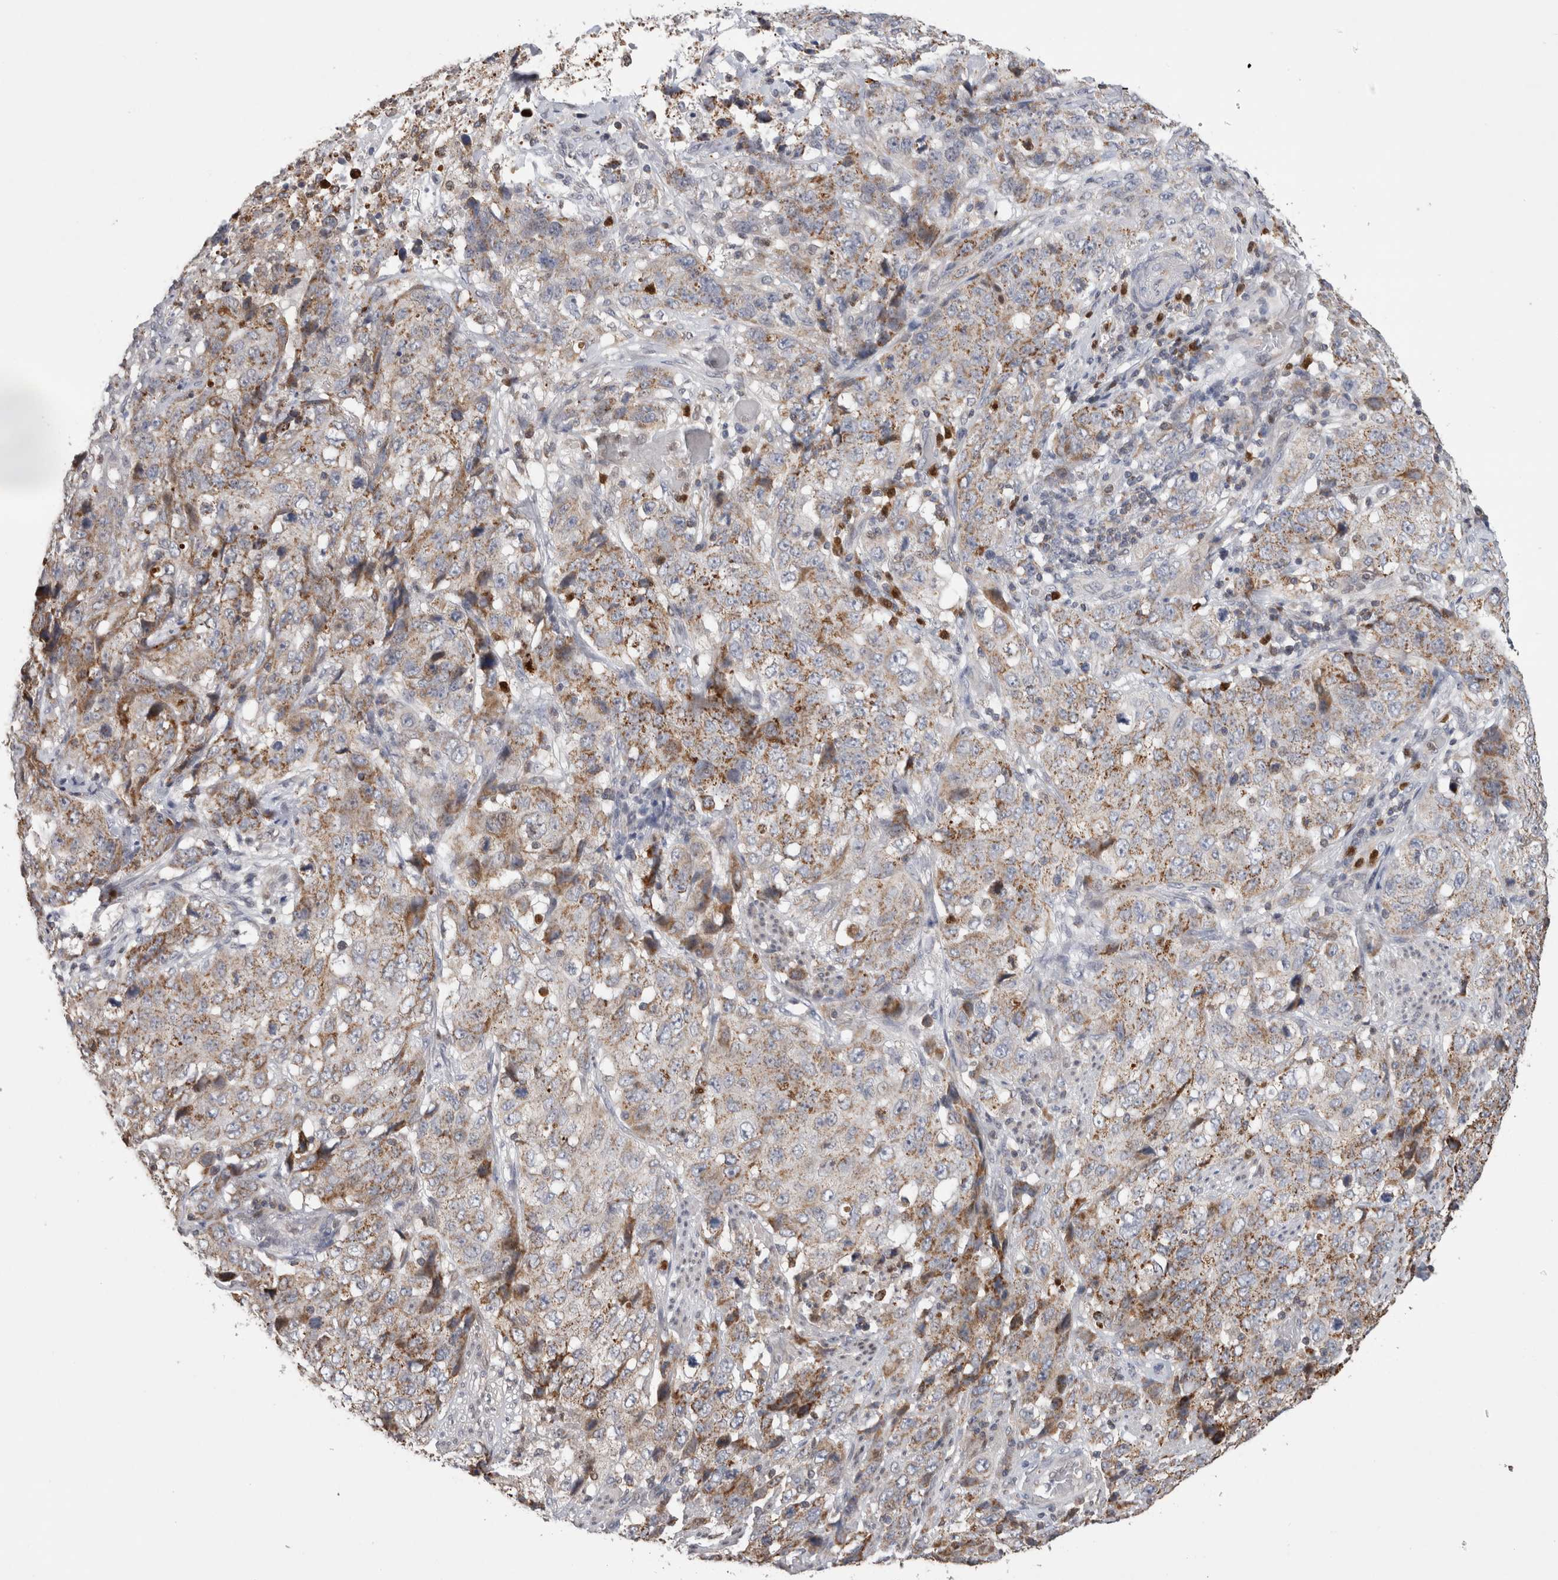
{"staining": {"intensity": "moderate", "quantity": ">75%", "location": "cytoplasmic/membranous"}, "tissue": "stomach cancer", "cell_type": "Tumor cells", "image_type": "cancer", "snomed": [{"axis": "morphology", "description": "Adenocarcinoma, NOS"}, {"axis": "topography", "description": "Stomach"}], "caption": "A brown stain labels moderate cytoplasmic/membranous staining of a protein in human stomach cancer tumor cells.", "gene": "AGMAT", "patient": {"sex": "male", "age": 48}}